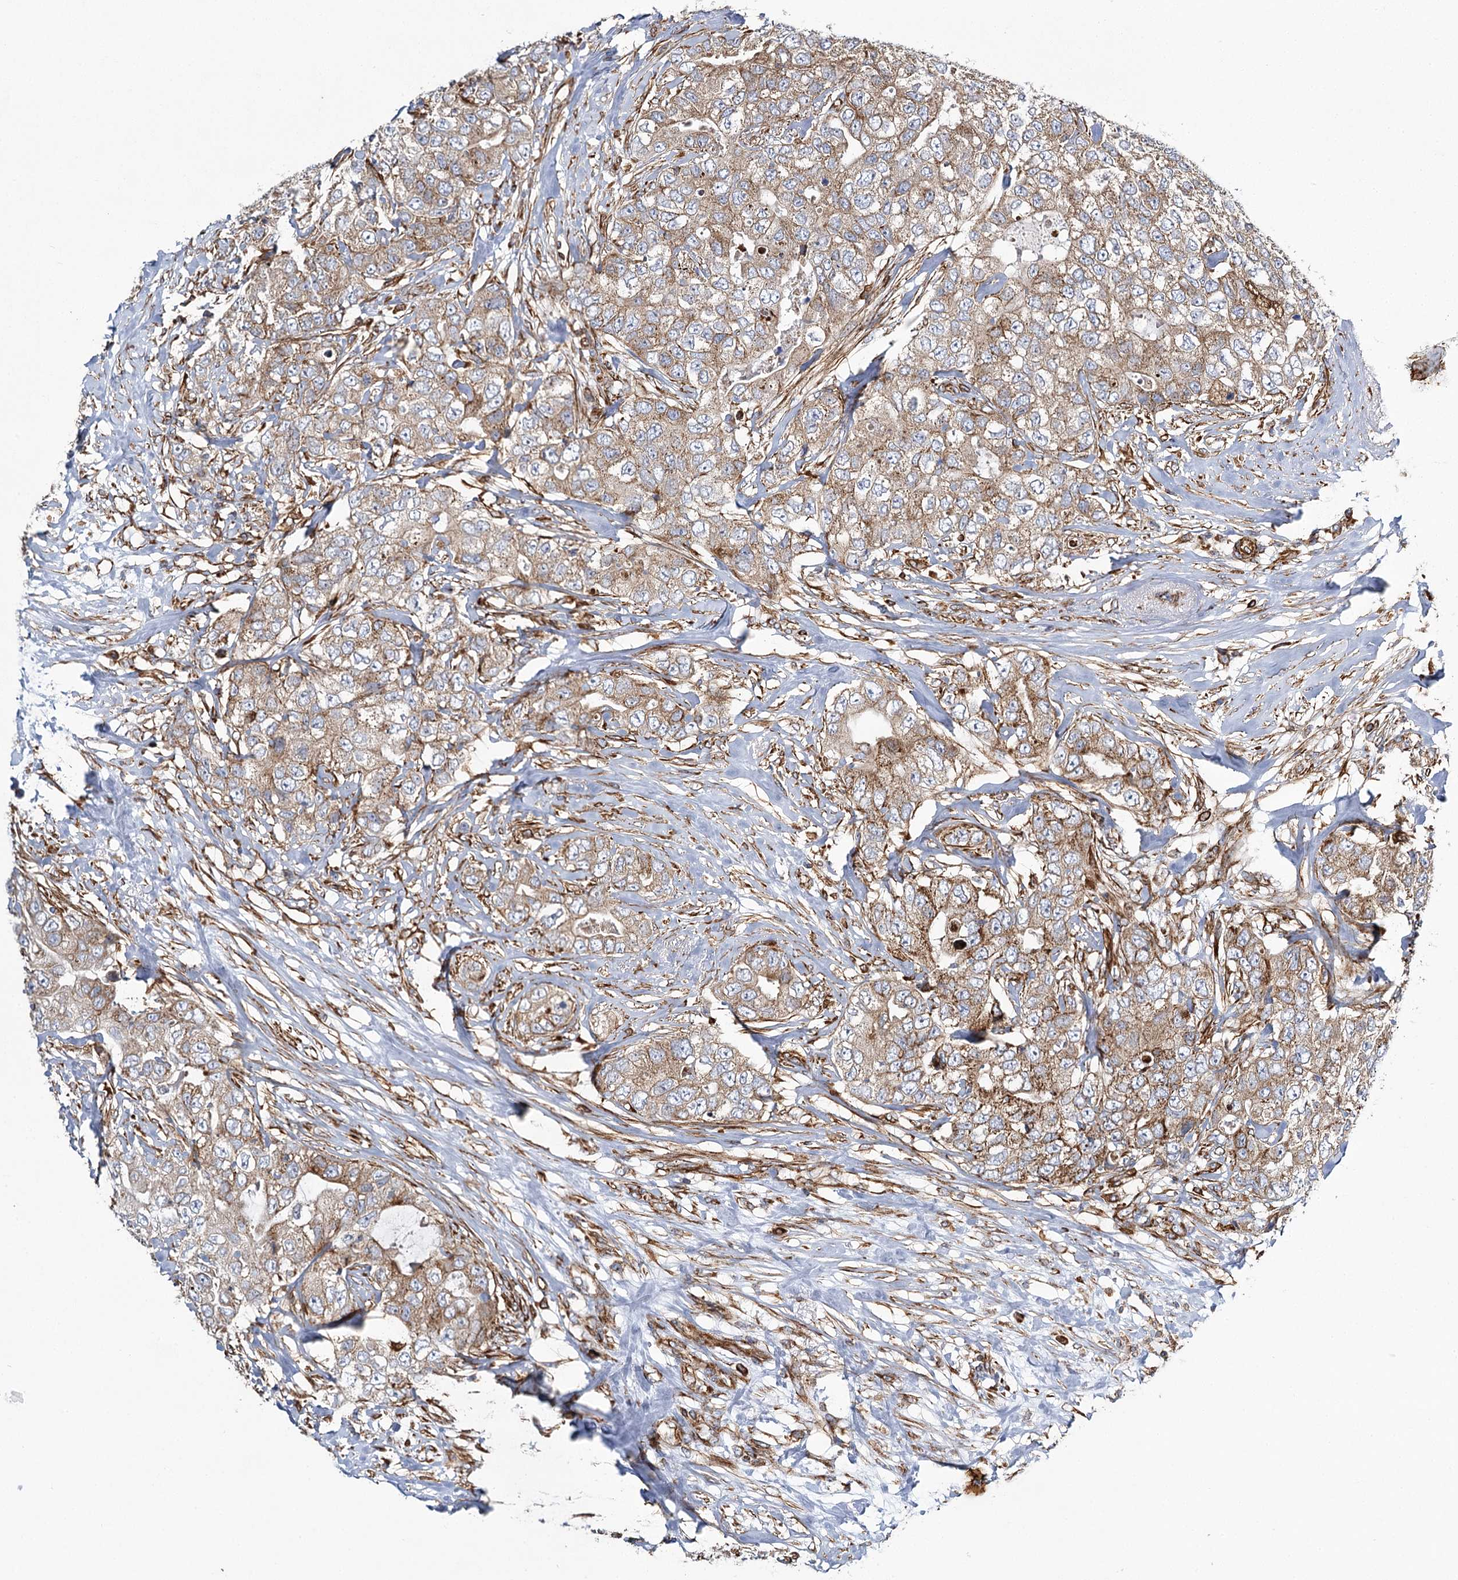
{"staining": {"intensity": "moderate", "quantity": ">75%", "location": "cytoplasmic/membranous"}, "tissue": "breast cancer", "cell_type": "Tumor cells", "image_type": "cancer", "snomed": [{"axis": "morphology", "description": "Duct carcinoma"}, {"axis": "topography", "description": "Breast"}], "caption": "Breast intraductal carcinoma stained for a protein exhibits moderate cytoplasmic/membranous positivity in tumor cells. (Stains: DAB in brown, nuclei in blue, Microscopy: brightfield microscopy at high magnification).", "gene": "THUMPD3", "patient": {"sex": "female", "age": 62}}